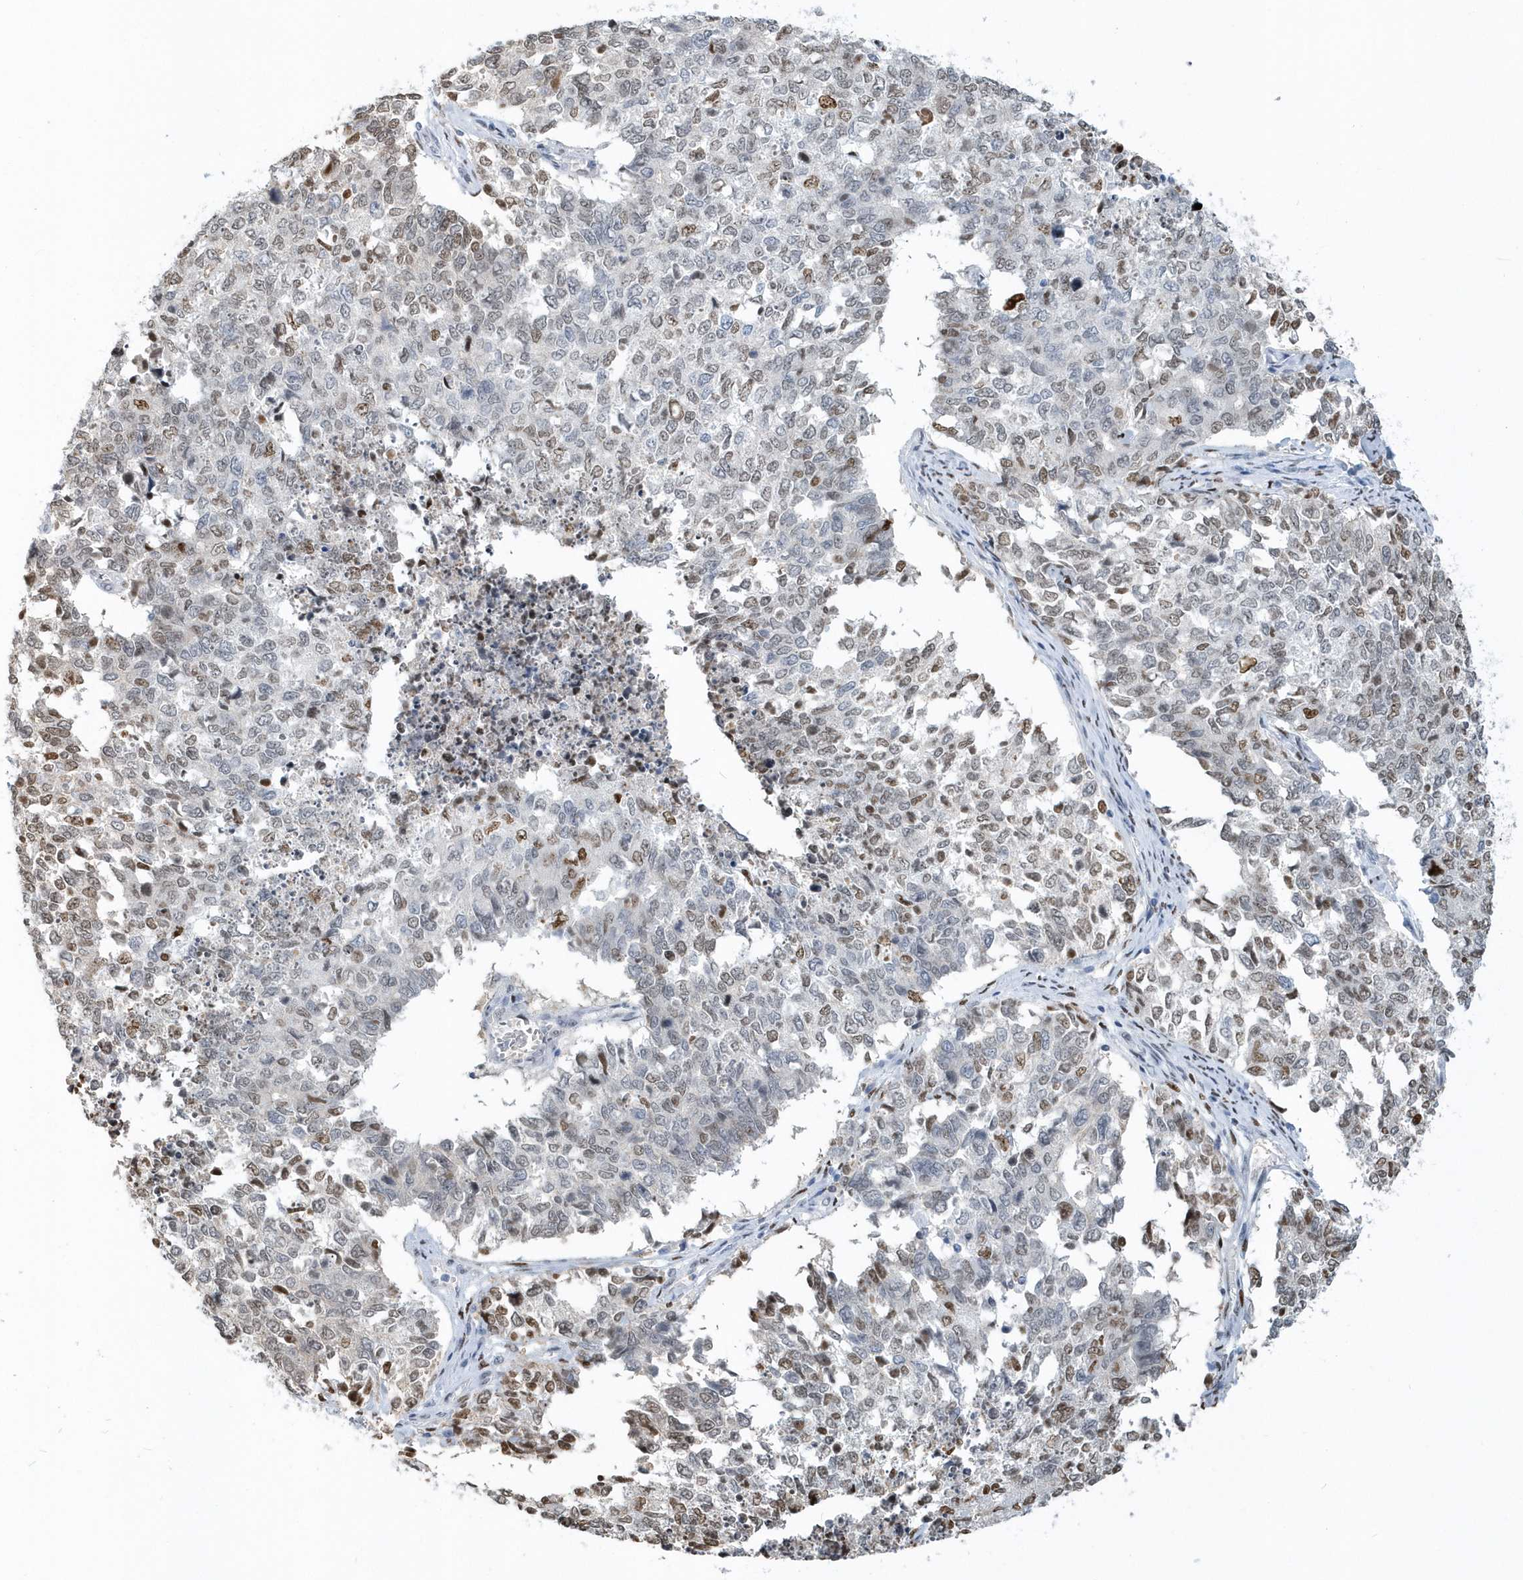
{"staining": {"intensity": "moderate", "quantity": "<25%", "location": "nuclear"}, "tissue": "cervical cancer", "cell_type": "Tumor cells", "image_type": "cancer", "snomed": [{"axis": "morphology", "description": "Squamous cell carcinoma, NOS"}, {"axis": "topography", "description": "Cervix"}], "caption": "Human squamous cell carcinoma (cervical) stained with a protein marker demonstrates moderate staining in tumor cells.", "gene": "MACROH2A2", "patient": {"sex": "female", "age": 63}}